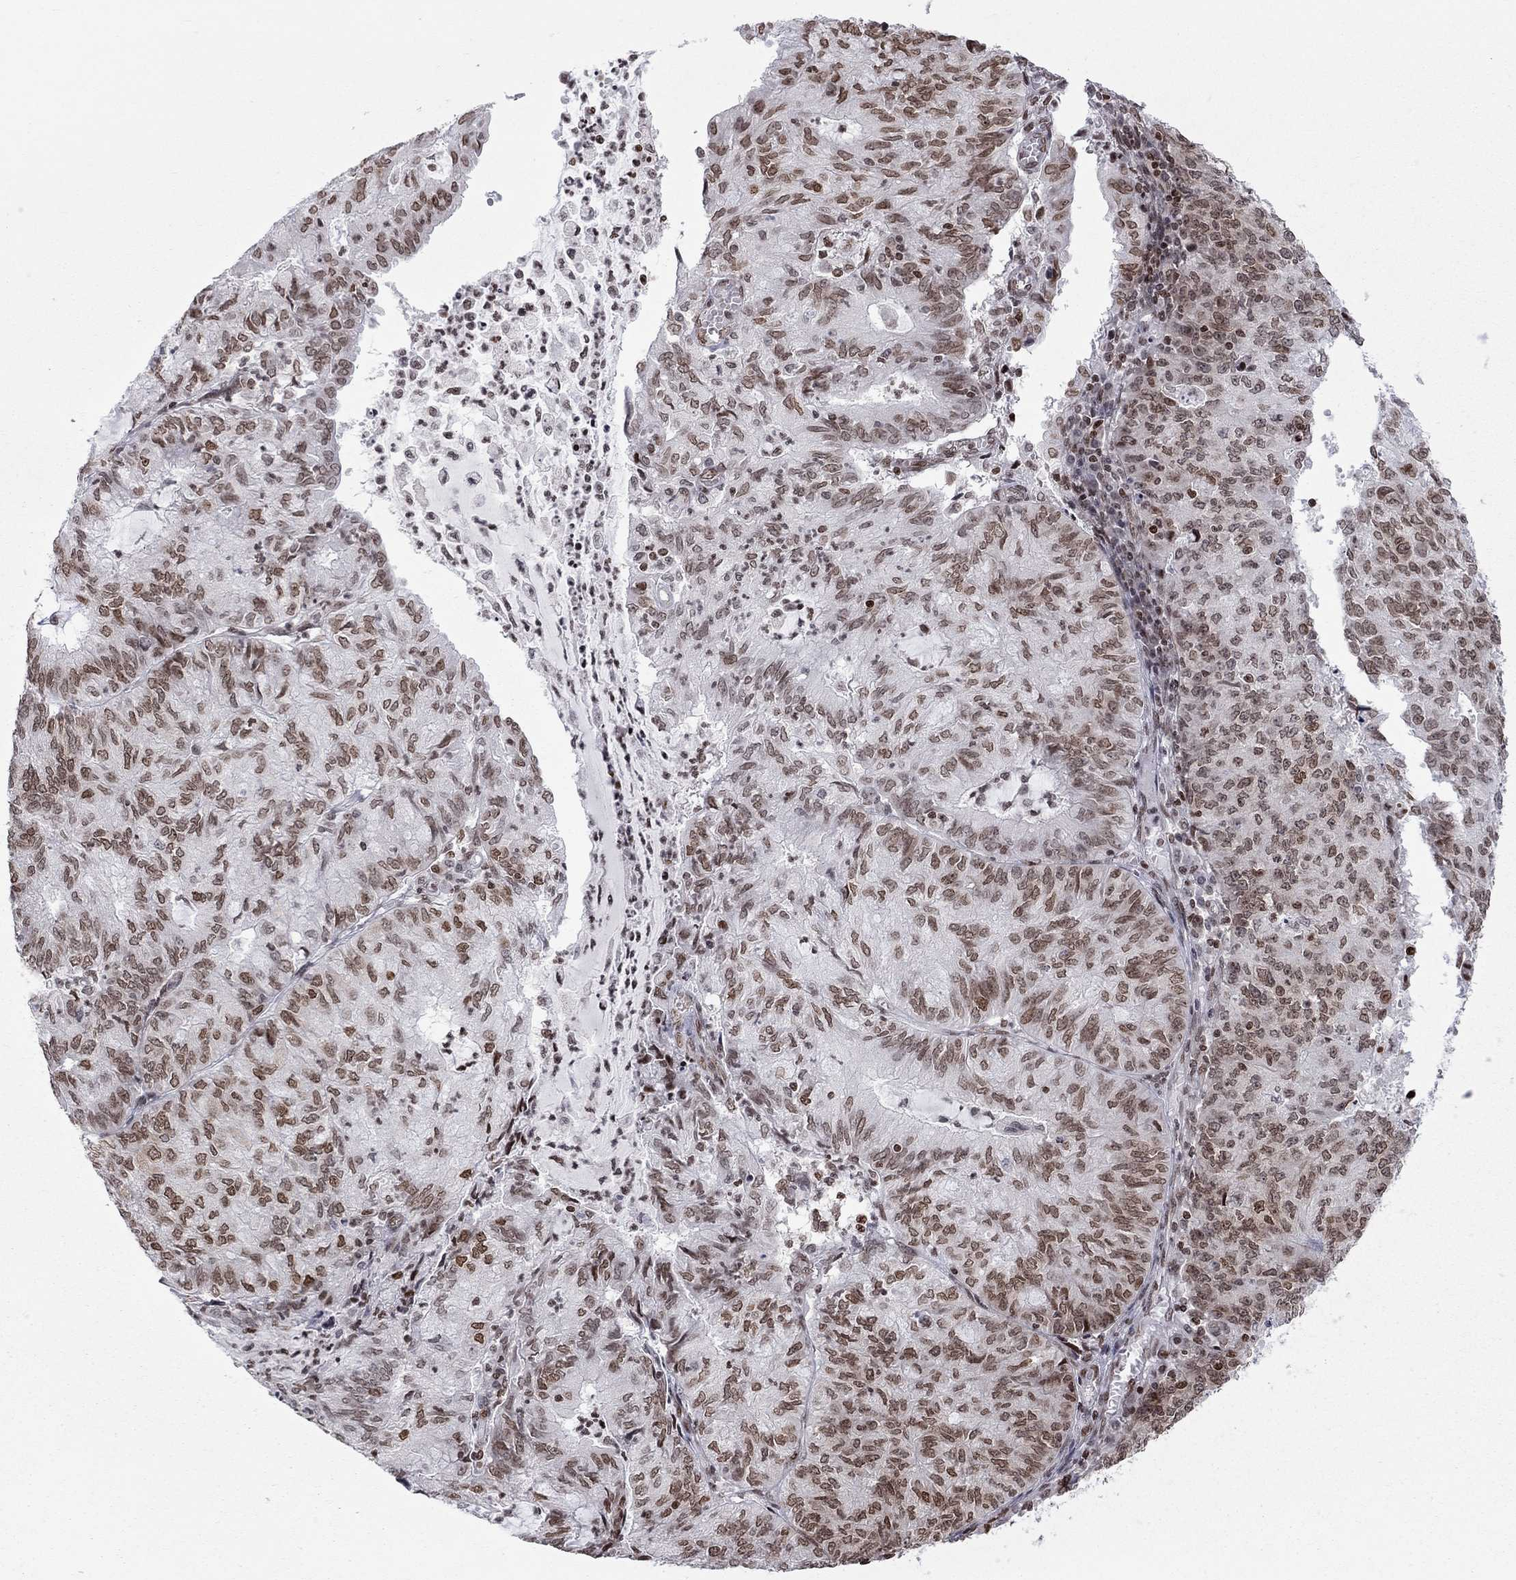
{"staining": {"intensity": "moderate", "quantity": "25%-75%", "location": "nuclear"}, "tissue": "endometrial cancer", "cell_type": "Tumor cells", "image_type": "cancer", "snomed": [{"axis": "morphology", "description": "Adenocarcinoma, NOS"}, {"axis": "topography", "description": "Endometrium"}], "caption": "IHC micrograph of adenocarcinoma (endometrial) stained for a protein (brown), which demonstrates medium levels of moderate nuclear positivity in approximately 25%-75% of tumor cells.", "gene": "H2AX", "patient": {"sex": "female", "age": 82}}